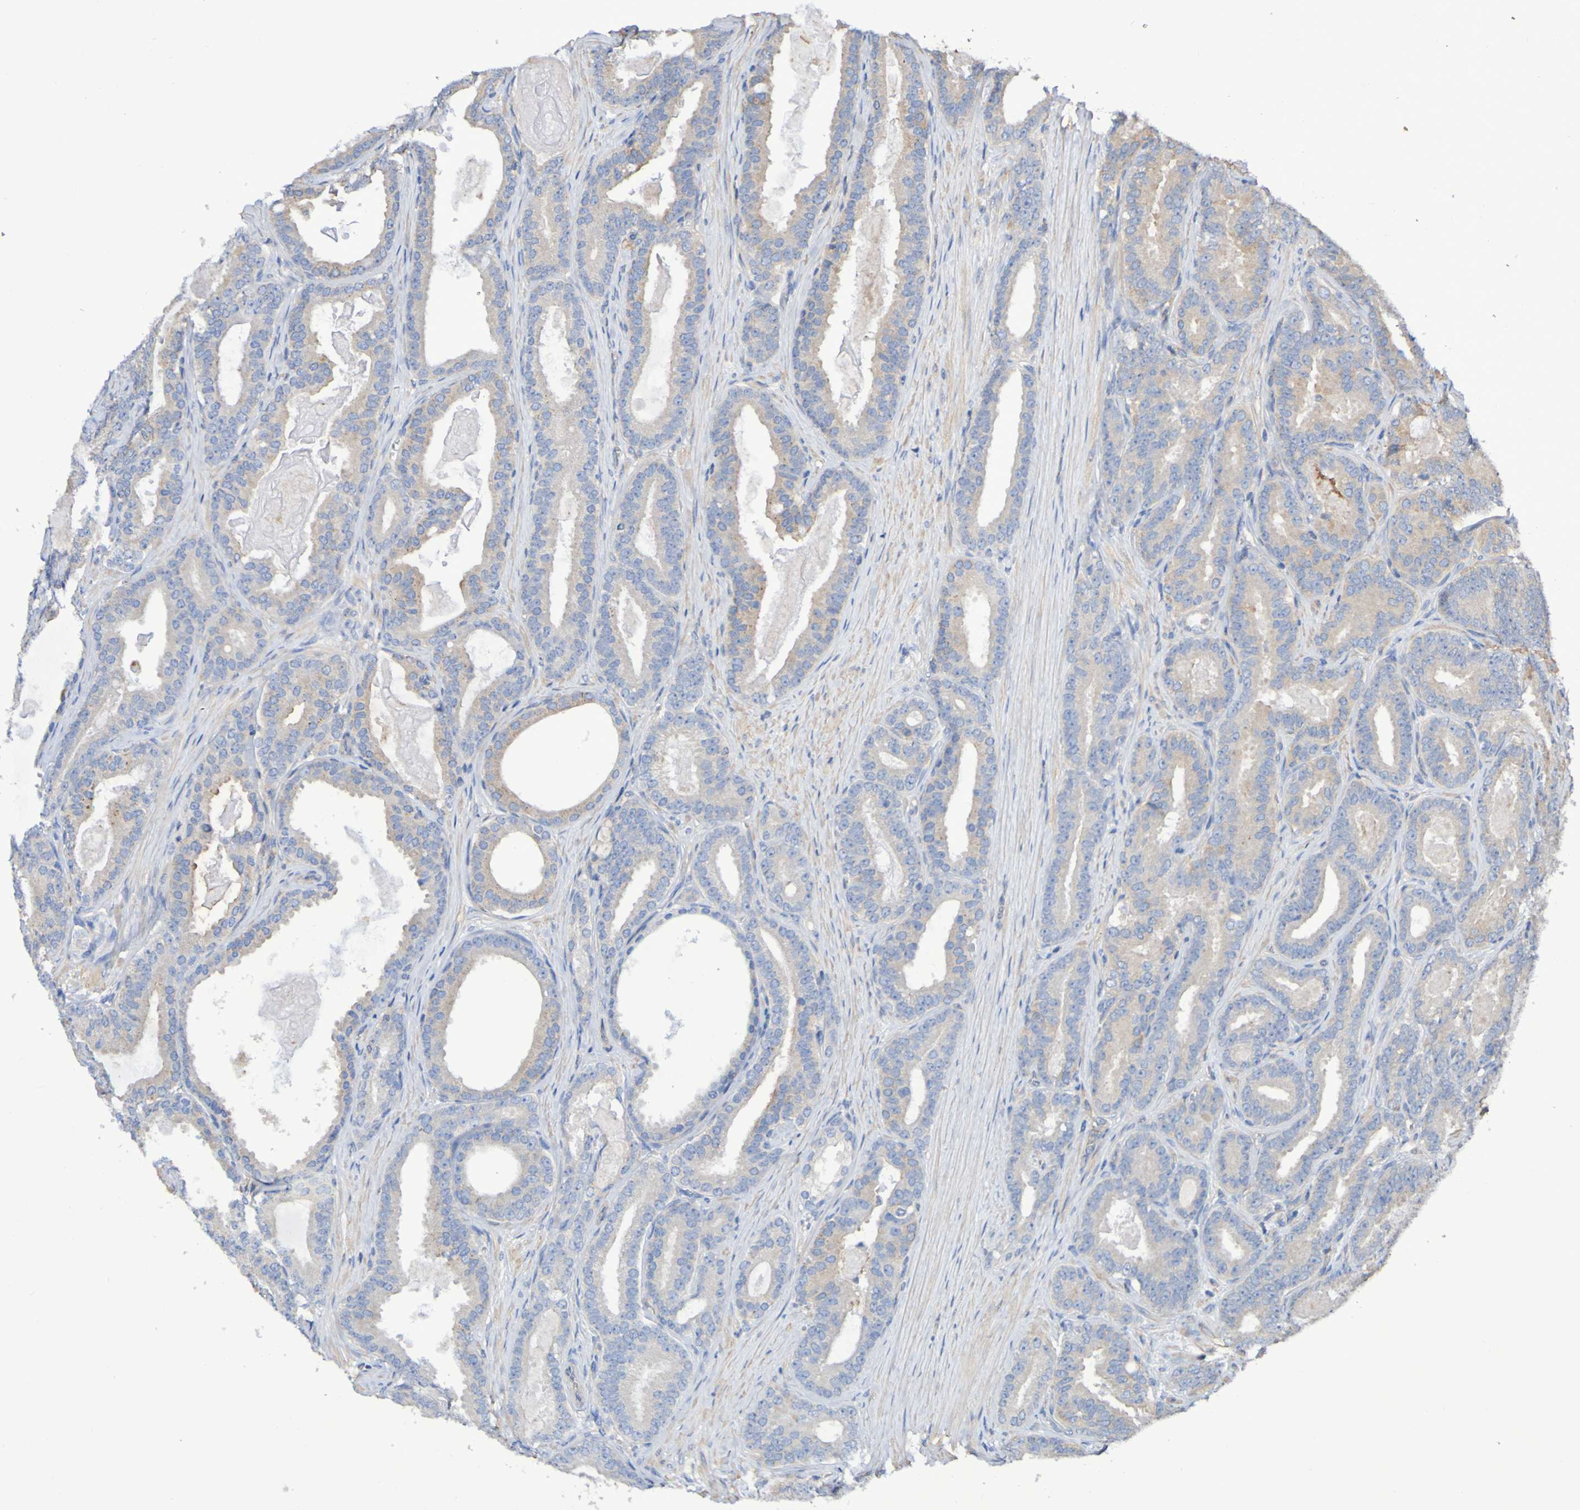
{"staining": {"intensity": "weak", "quantity": "25%-75%", "location": "cytoplasmic/membranous"}, "tissue": "prostate cancer", "cell_type": "Tumor cells", "image_type": "cancer", "snomed": [{"axis": "morphology", "description": "Adenocarcinoma, High grade"}, {"axis": "topography", "description": "Prostate"}], "caption": "Immunohistochemistry image of neoplastic tissue: human high-grade adenocarcinoma (prostate) stained using immunohistochemistry demonstrates low levels of weak protein expression localized specifically in the cytoplasmic/membranous of tumor cells, appearing as a cytoplasmic/membranous brown color.", "gene": "SYNJ1", "patient": {"sex": "male", "age": 60}}